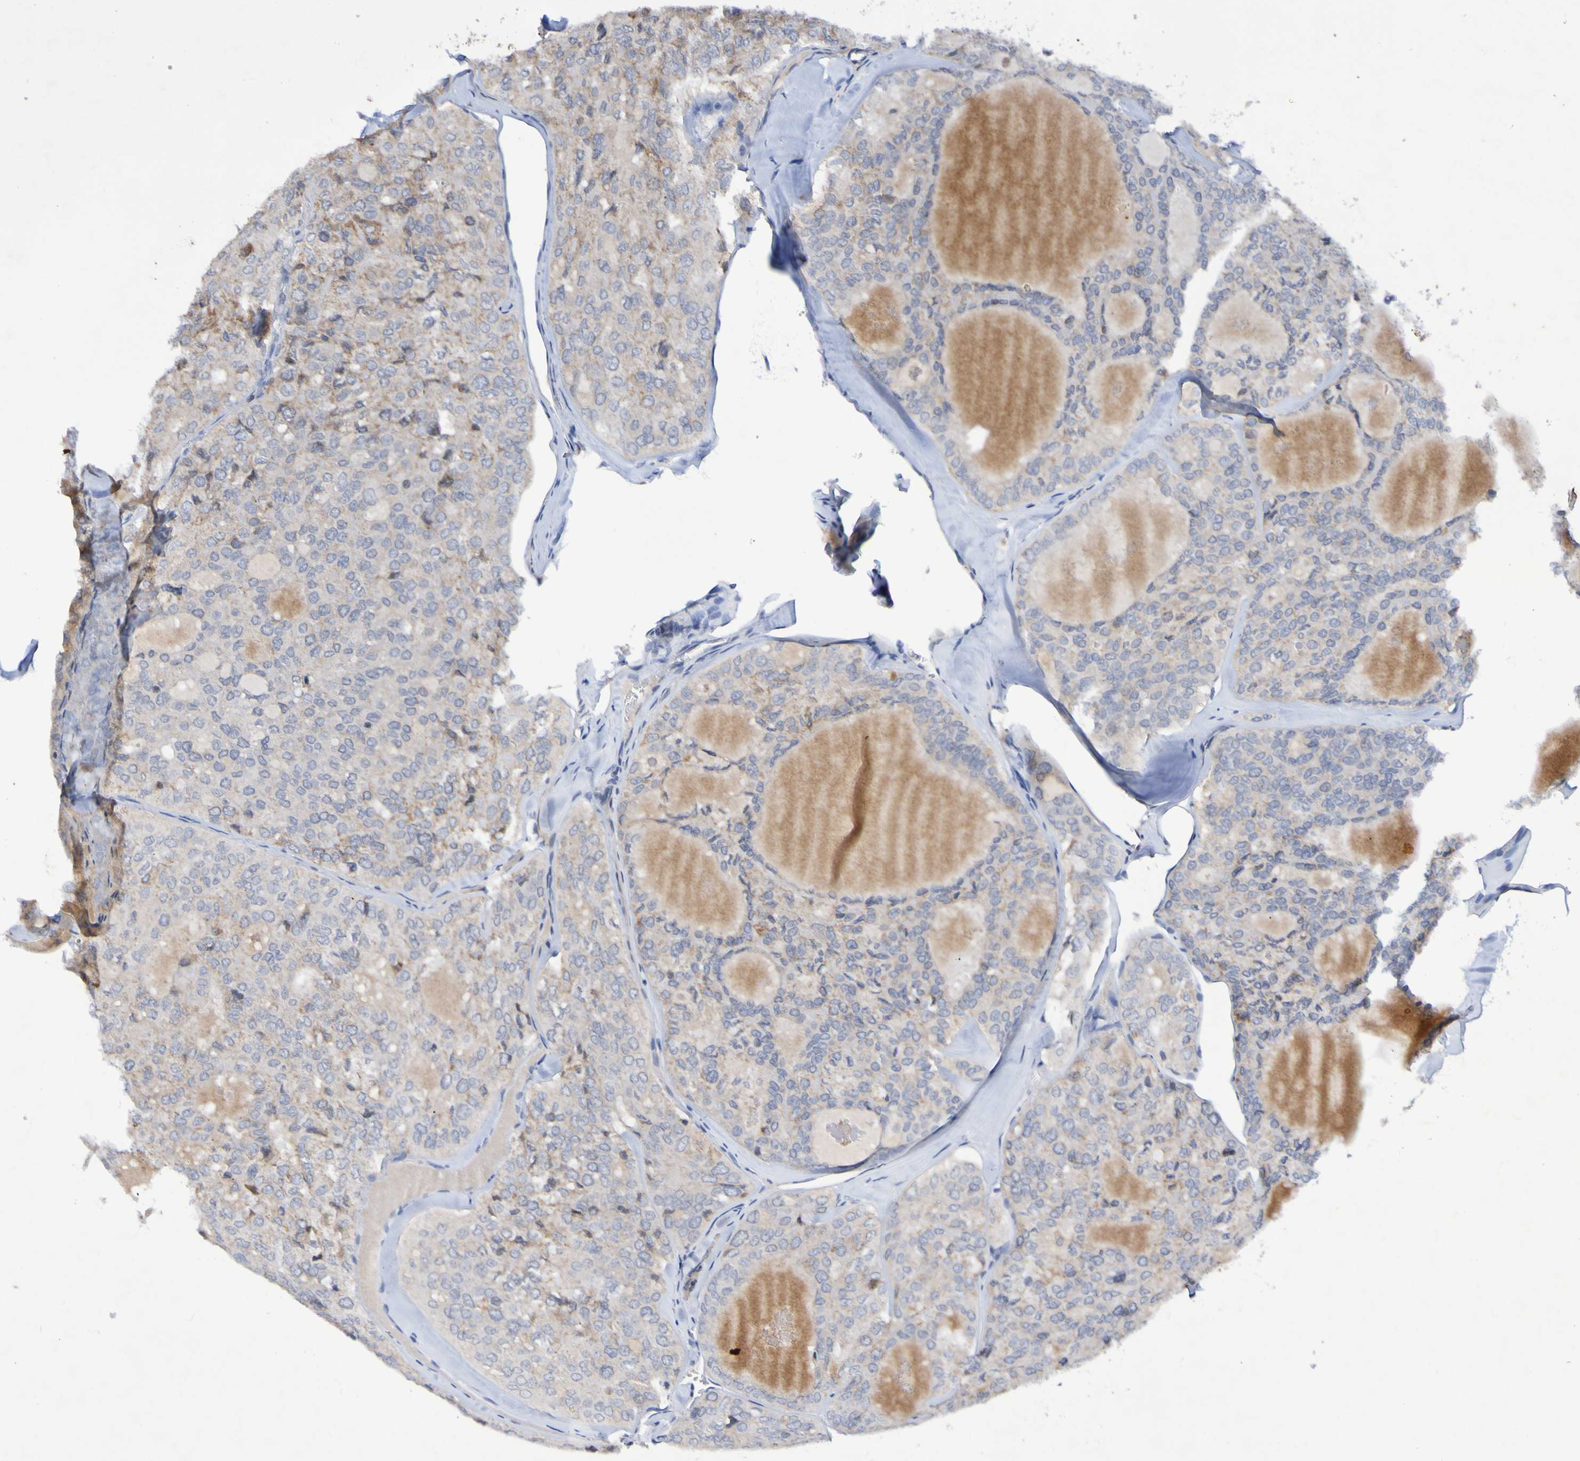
{"staining": {"intensity": "weak", "quantity": ">75%", "location": "cytoplasmic/membranous"}, "tissue": "thyroid cancer", "cell_type": "Tumor cells", "image_type": "cancer", "snomed": [{"axis": "morphology", "description": "Follicular adenoma carcinoma, NOS"}, {"axis": "topography", "description": "Thyroid gland"}], "caption": "DAB immunohistochemical staining of human thyroid cancer (follicular adenoma carcinoma) demonstrates weak cytoplasmic/membranous protein positivity in approximately >75% of tumor cells. The staining is performed using DAB brown chromogen to label protein expression. The nuclei are counter-stained blue using hematoxylin.", "gene": "PTP4A2", "patient": {"sex": "male", "age": 75}}